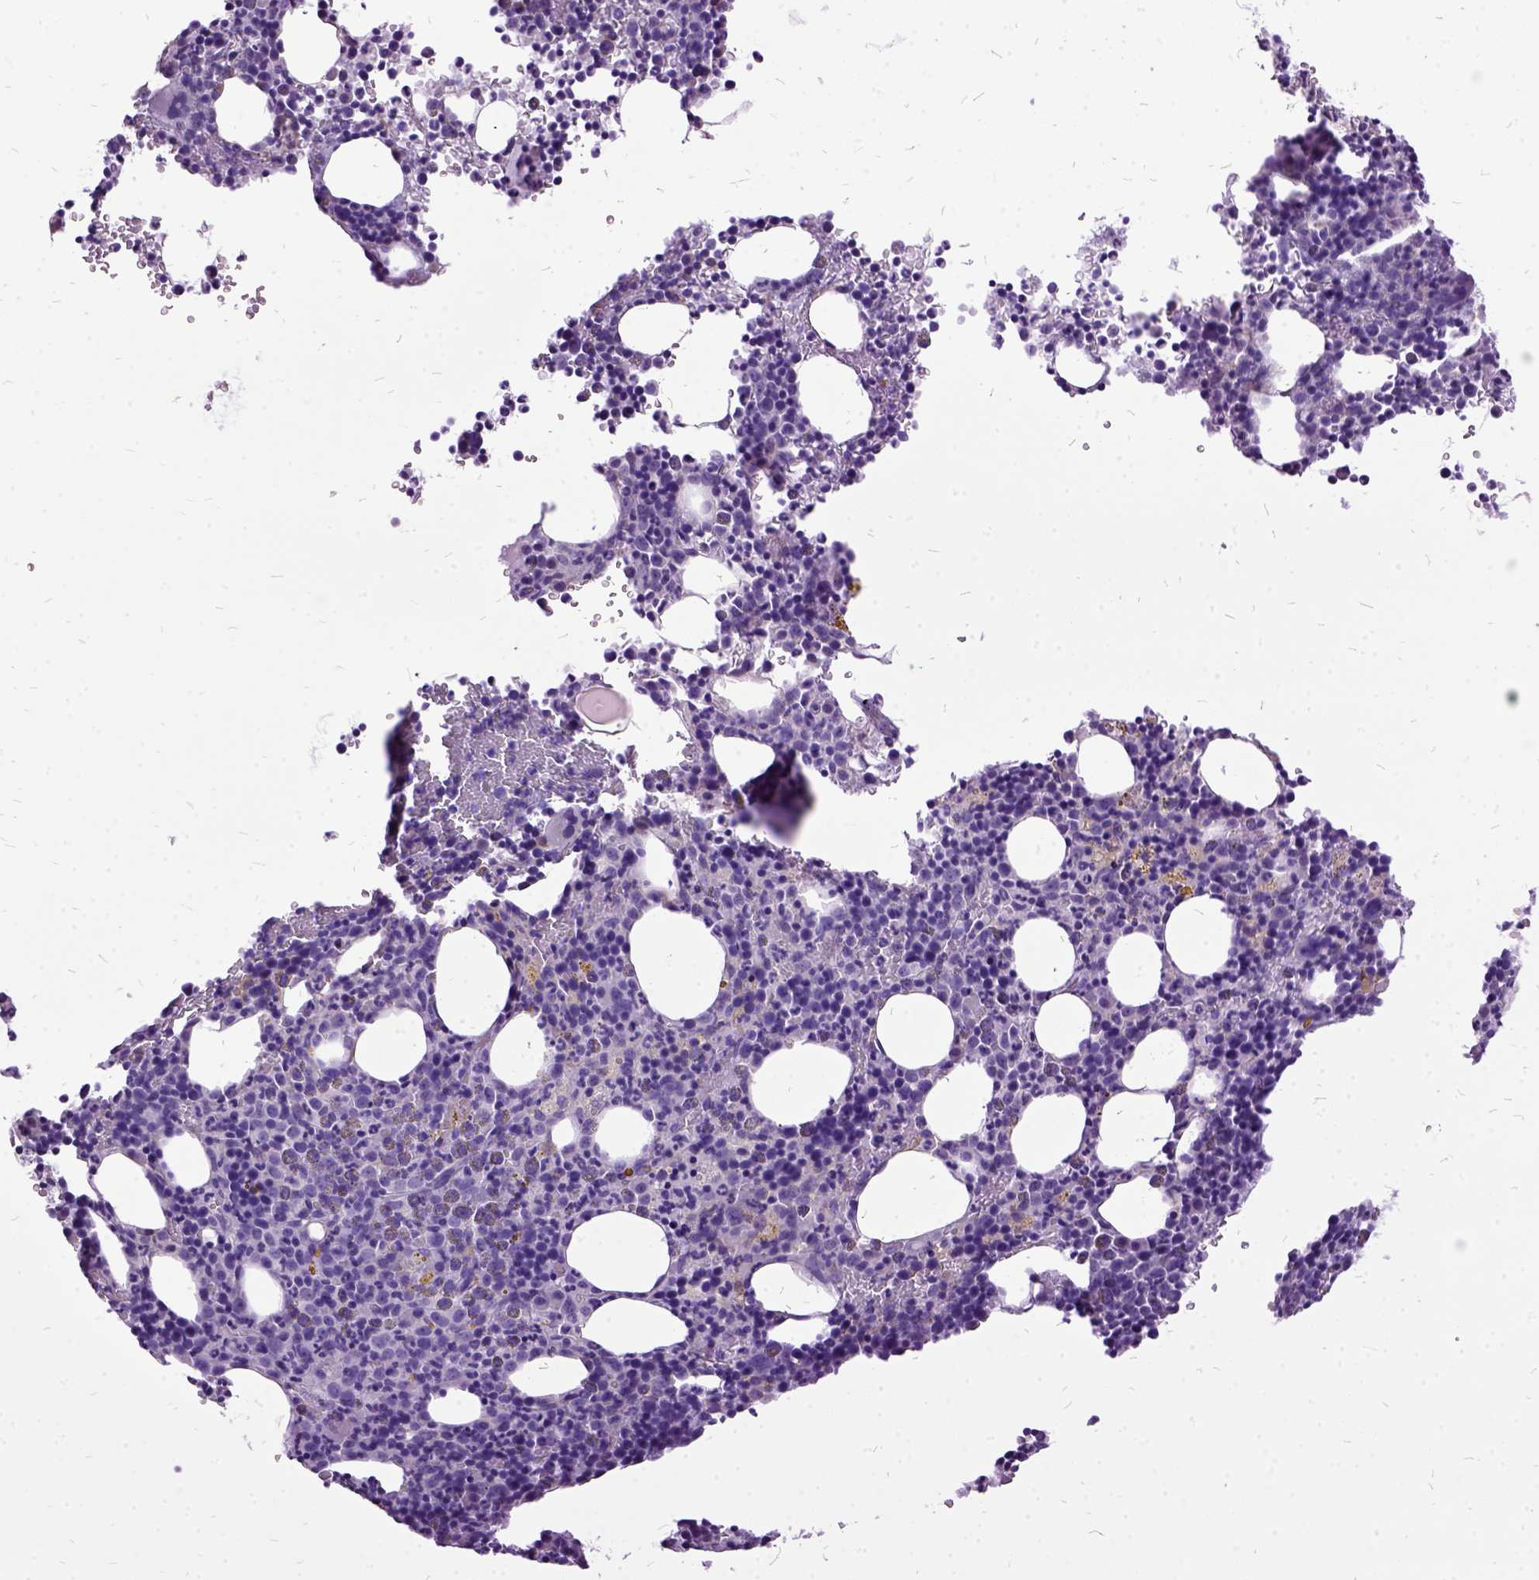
{"staining": {"intensity": "negative", "quantity": "none", "location": "none"}, "tissue": "bone marrow", "cell_type": "Hematopoietic cells", "image_type": "normal", "snomed": [{"axis": "morphology", "description": "Normal tissue, NOS"}, {"axis": "topography", "description": "Bone marrow"}], "caption": "IHC of unremarkable human bone marrow shows no expression in hematopoietic cells. The staining was performed using DAB (3,3'-diaminobenzidine) to visualize the protein expression in brown, while the nuclei were stained in blue with hematoxylin (Magnification: 20x).", "gene": "MME", "patient": {"sex": "male", "age": 63}}